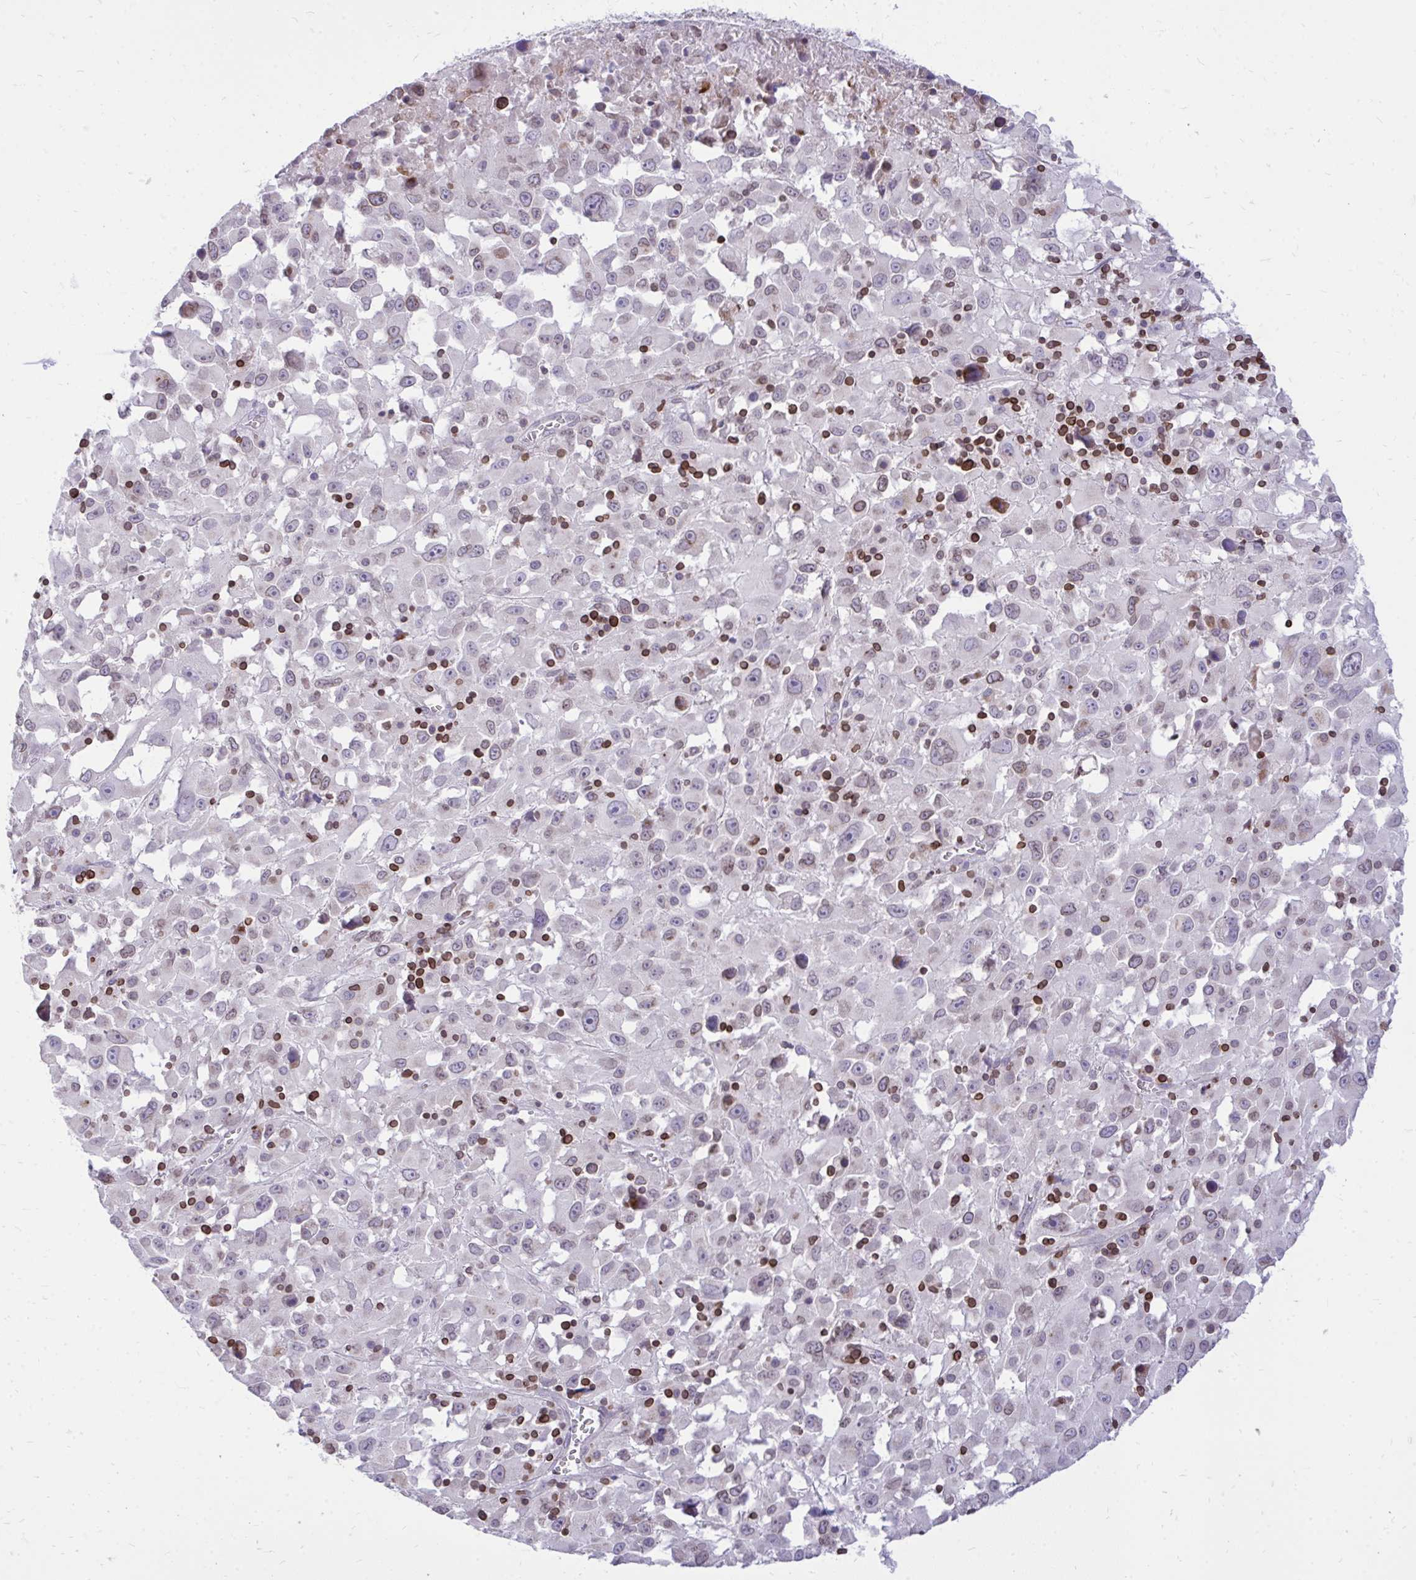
{"staining": {"intensity": "negative", "quantity": "none", "location": "none"}, "tissue": "melanoma", "cell_type": "Tumor cells", "image_type": "cancer", "snomed": [{"axis": "morphology", "description": "Malignant melanoma, Metastatic site"}, {"axis": "topography", "description": "Soft tissue"}], "caption": "Histopathology image shows no protein expression in tumor cells of melanoma tissue.", "gene": "RPS6KA2", "patient": {"sex": "male", "age": 50}}